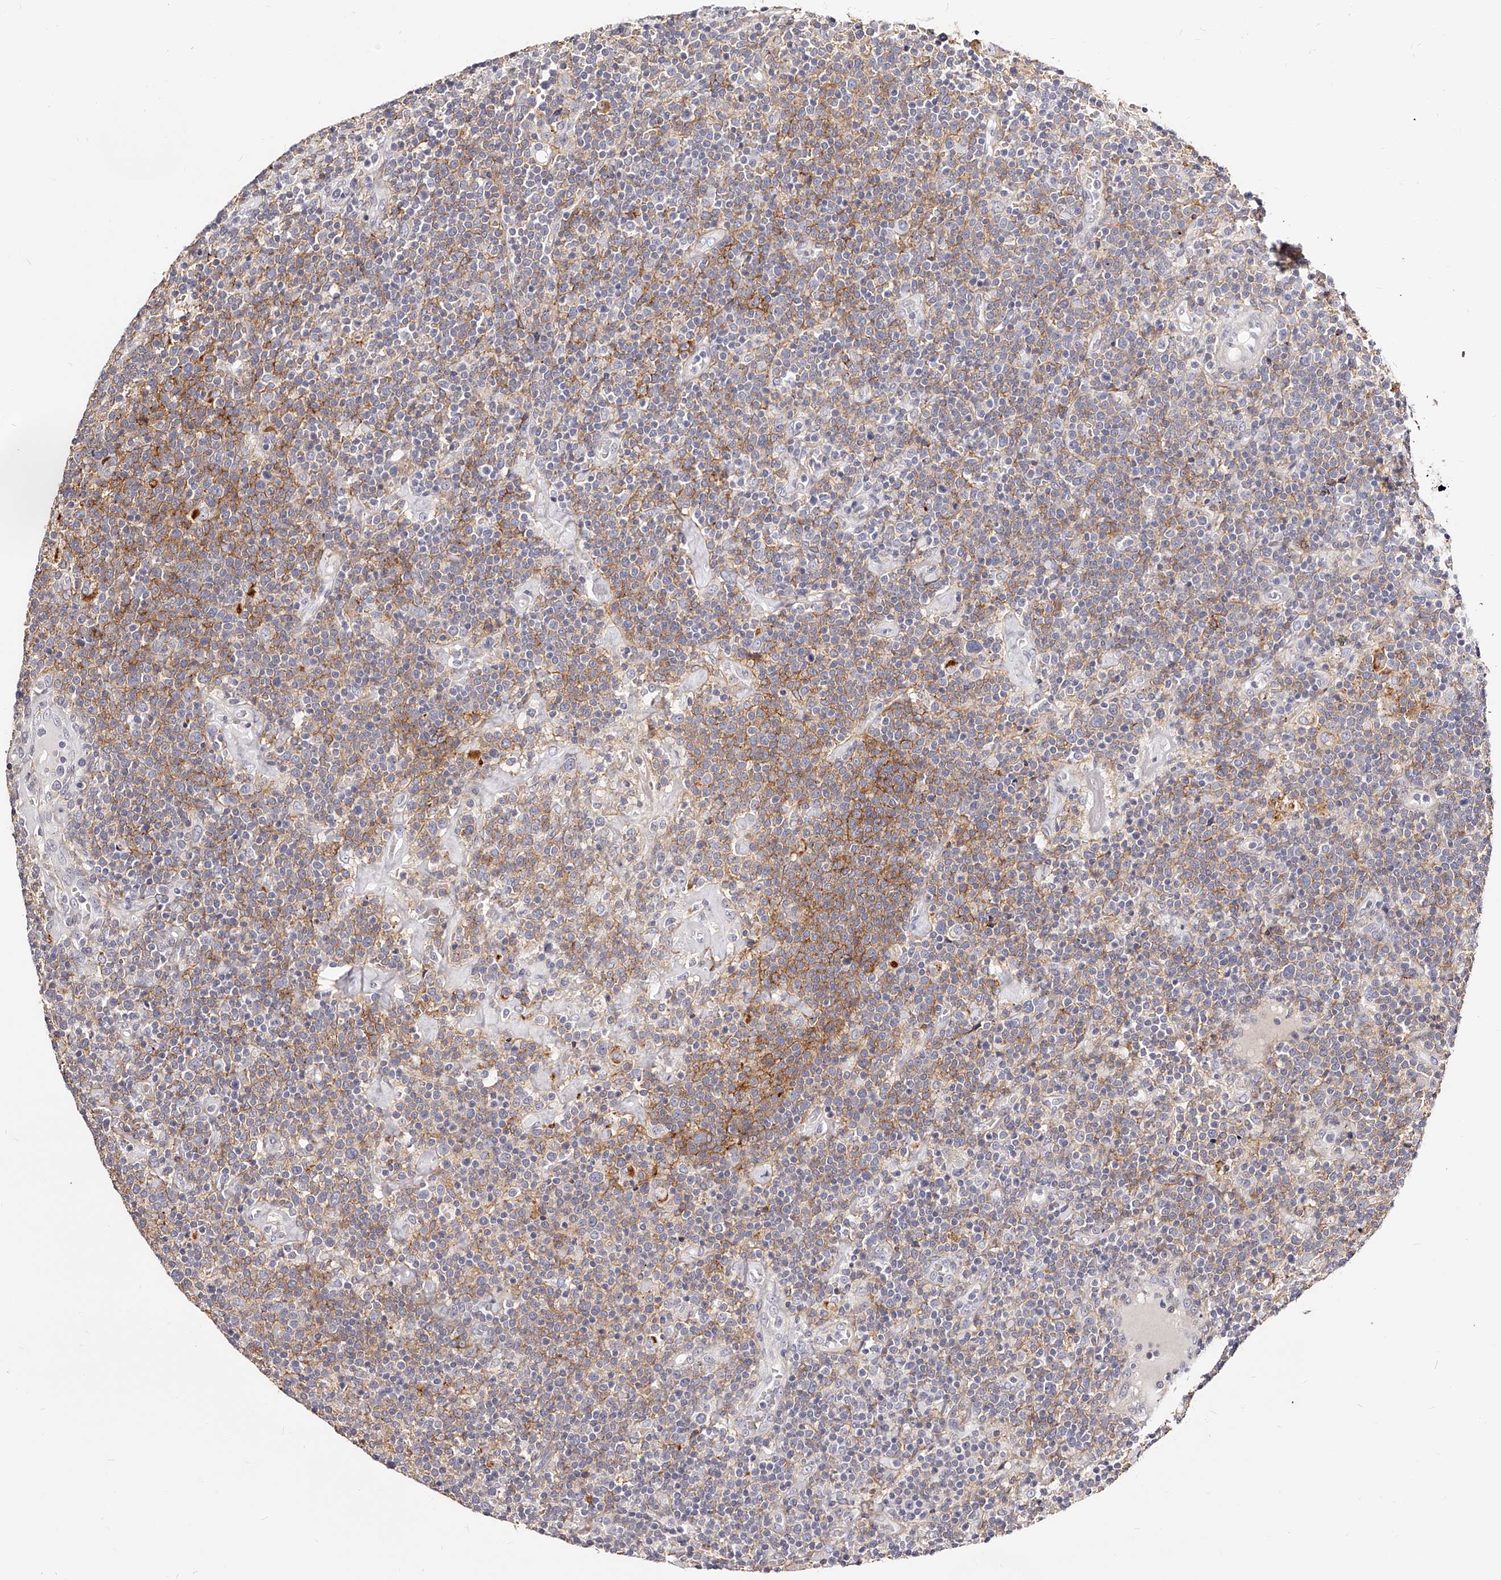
{"staining": {"intensity": "moderate", "quantity": "25%-75%", "location": "cytoplasmic/membranous"}, "tissue": "lymphoma", "cell_type": "Tumor cells", "image_type": "cancer", "snomed": [{"axis": "morphology", "description": "Malignant lymphoma, non-Hodgkin's type, High grade"}, {"axis": "topography", "description": "Lymph node"}], "caption": "Moderate cytoplasmic/membranous protein positivity is identified in approximately 25%-75% of tumor cells in high-grade malignant lymphoma, non-Hodgkin's type.", "gene": "CD82", "patient": {"sex": "male", "age": 61}}